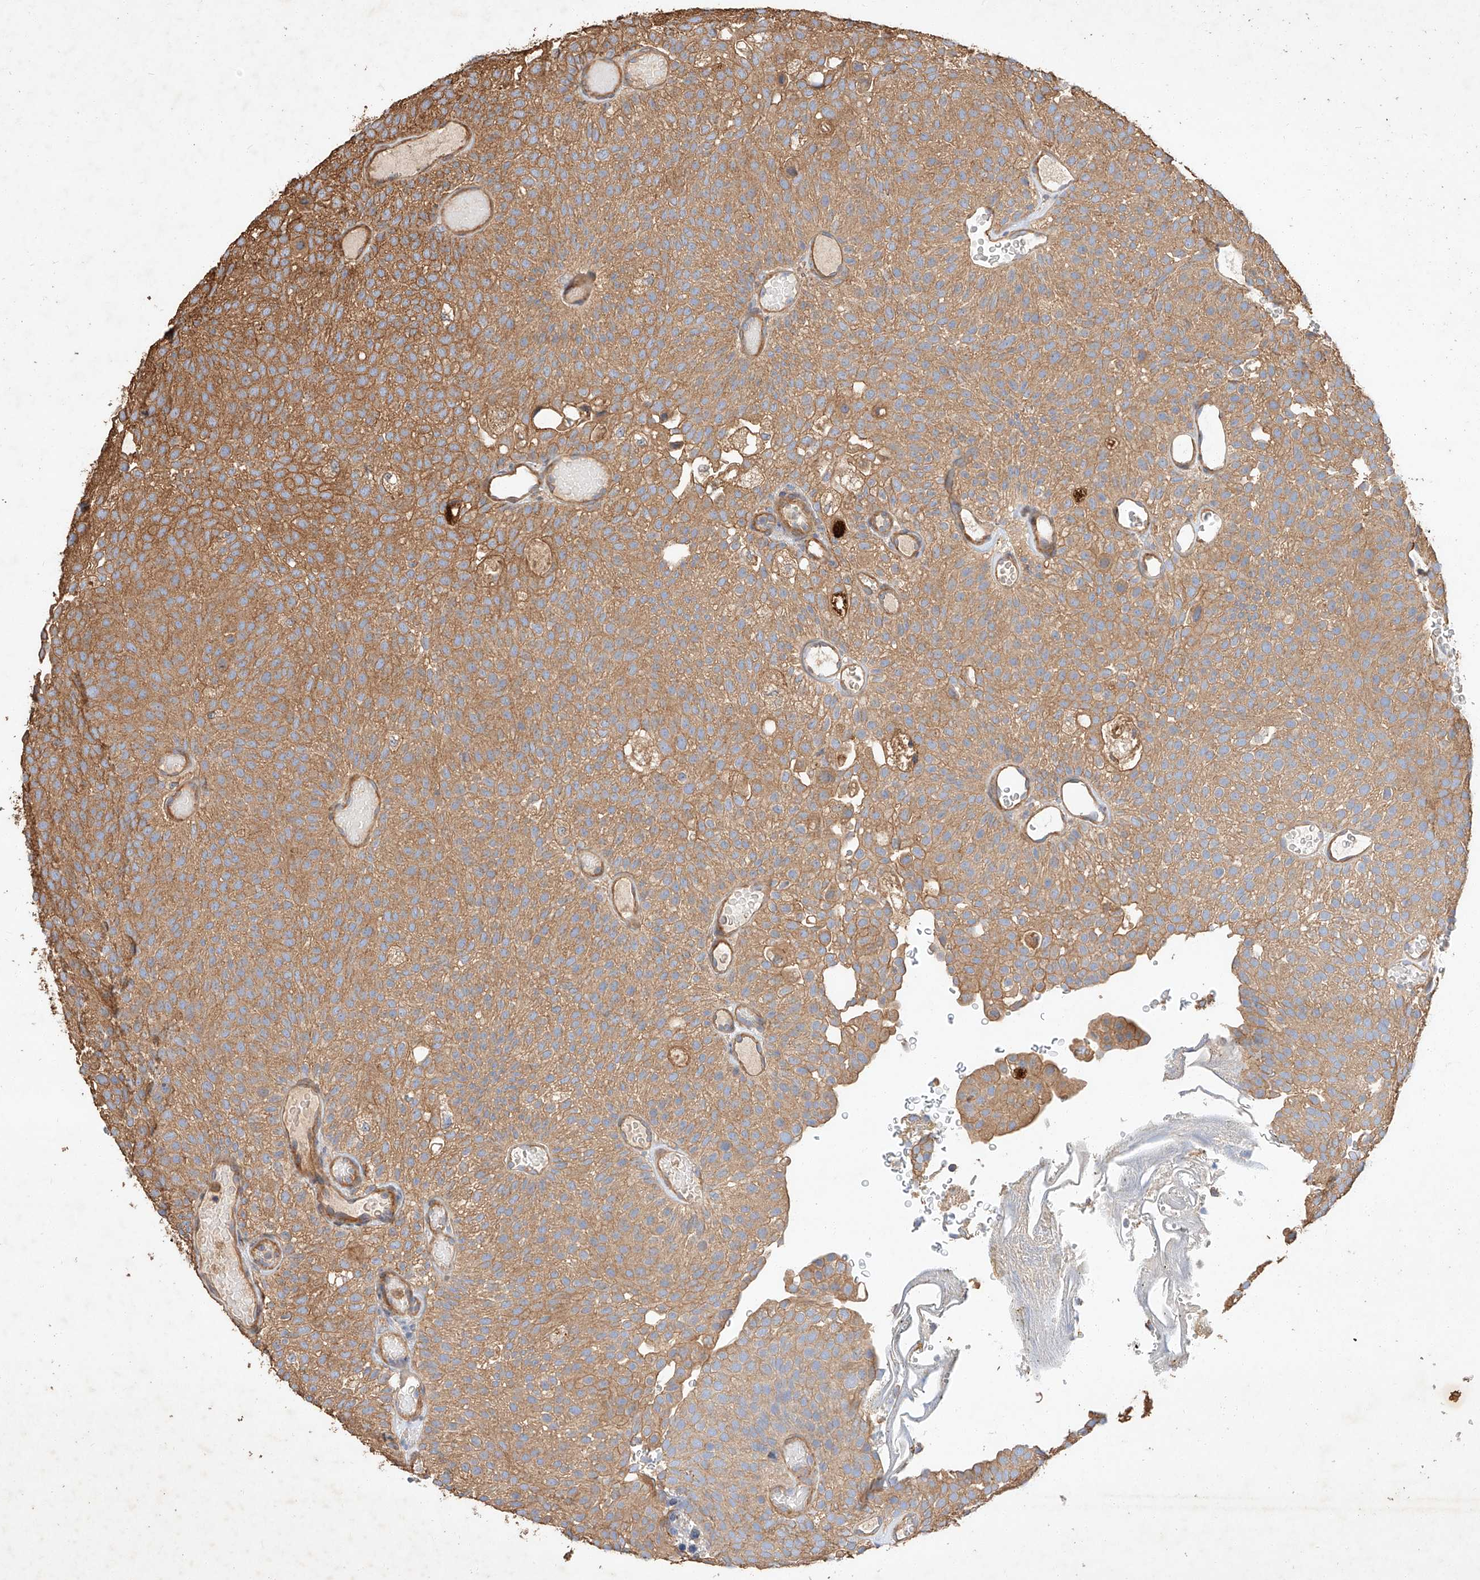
{"staining": {"intensity": "moderate", "quantity": ">75%", "location": "cytoplasmic/membranous"}, "tissue": "urothelial cancer", "cell_type": "Tumor cells", "image_type": "cancer", "snomed": [{"axis": "morphology", "description": "Urothelial carcinoma, Low grade"}, {"axis": "topography", "description": "Urinary bladder"}], "caption": "About >75% of tumor cells in human low-grade urothelial carcinoma demonstrate moderate cytoplasmic/membranous protein expression as visualized by brown immunohistochemical staining.", "gene": "GHDC", "patient": {"sex": "male", "age": 78}}